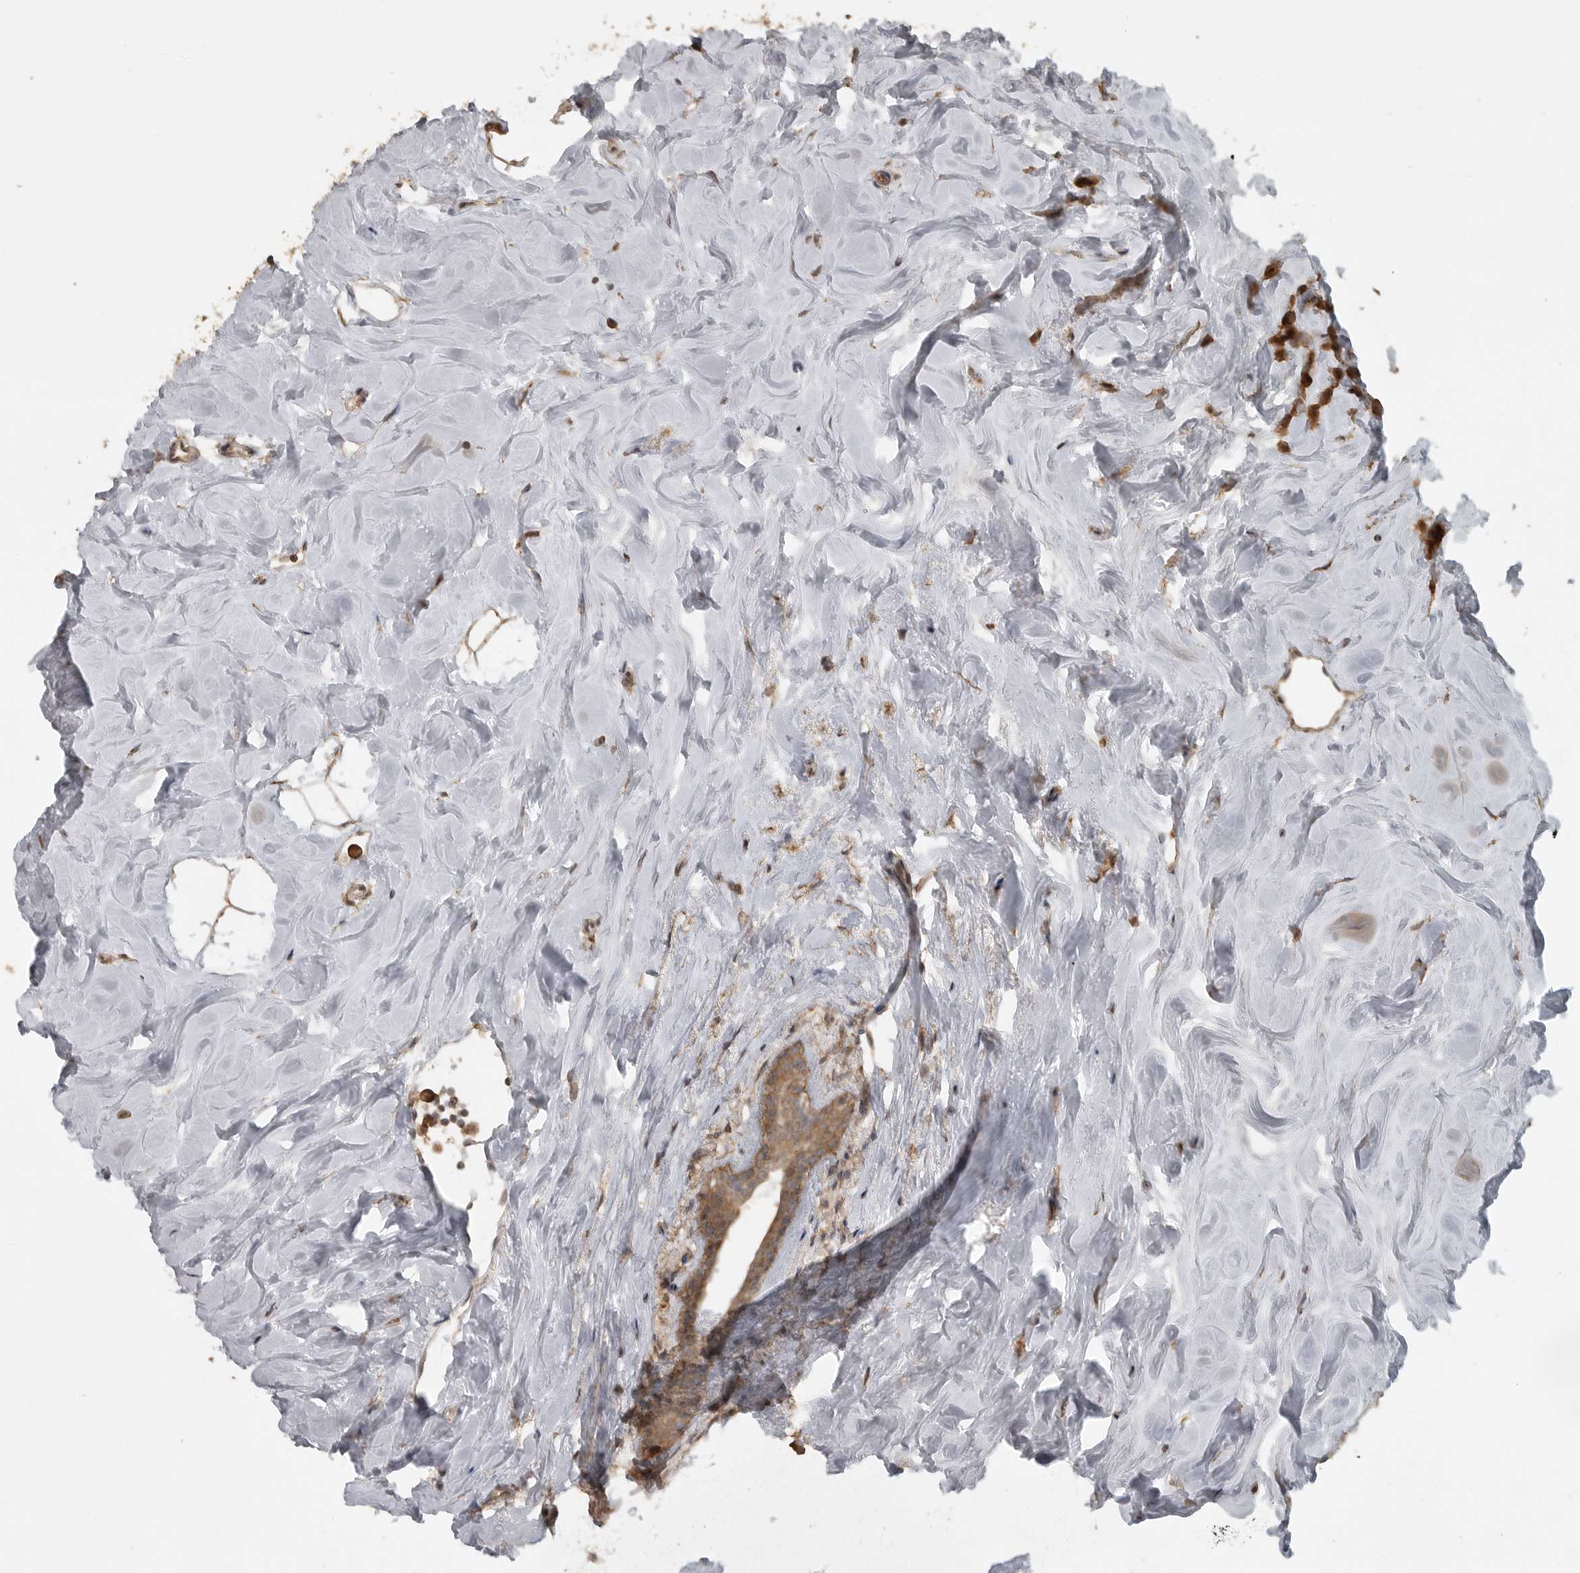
{"staining": {"intensity": "moderate", "quantity": ">75%", "location": "cytoplasmic/membranous"}, "tissue": "breast cancer", "cell_type": "Tumor cells", "image_type": "cancer", "snomed": [{"axis": "morphology", "description": "Lobular carcinoma"}, {"axis": "topography", "description": "Breast"}], "caption": "Breast cancer tissue displays moderate cytoplasmic/membranous positivity in about >75% of tumor cells", "gene": "LLGL1", "patient": {"sex": "female", "age": 47}}